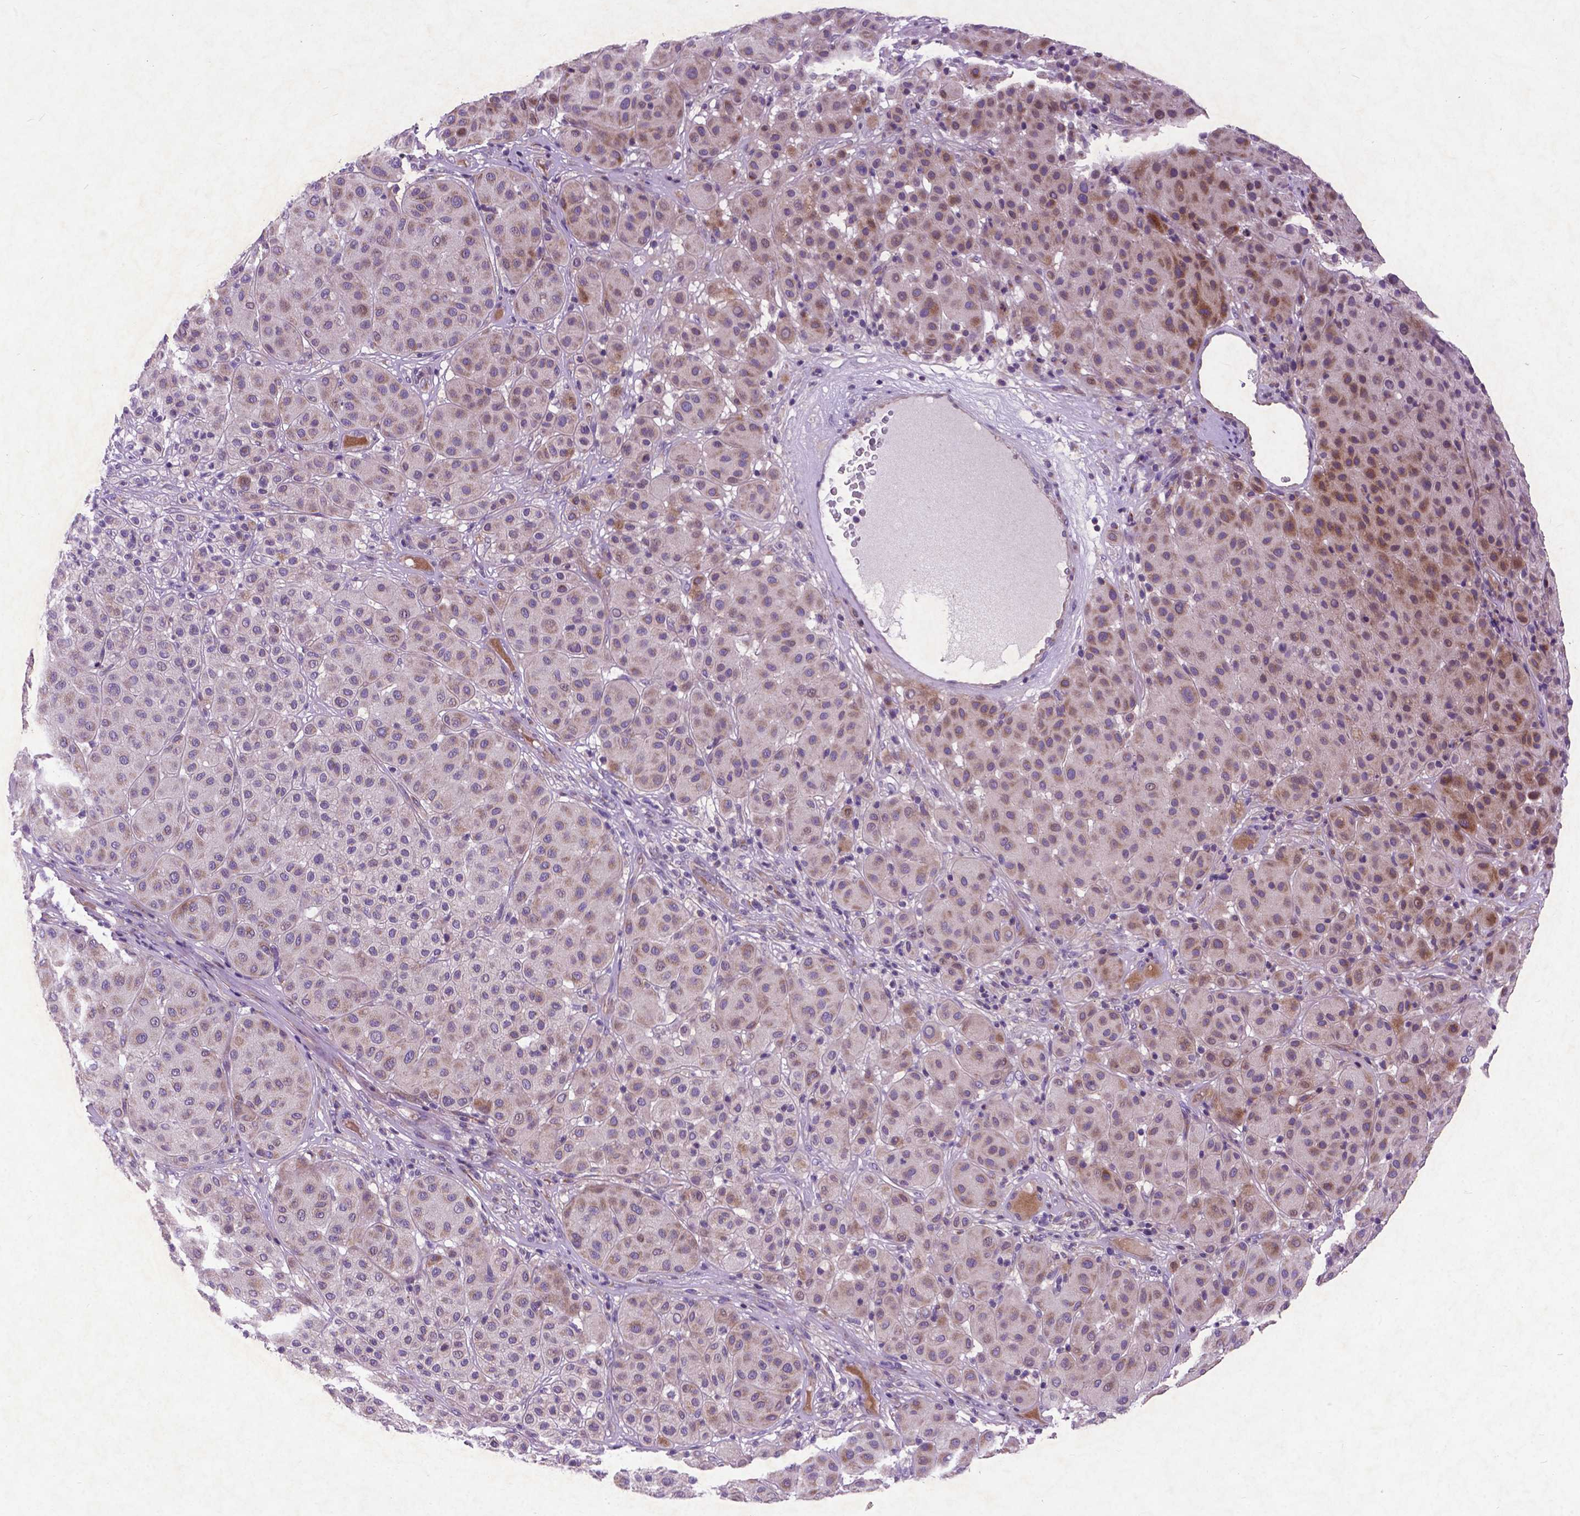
{"staining": {"intensity": "weak", "quantity": ">75%", "location": "cytoplasmic/membranous"}, "tissue": "melanoma", "cell_type": "Tumor cells", "image_type": "cancer", "snomed": [{"axis": "morphology", "description": "Malignant melanoma, Metastatic site"}, {"axis": "topography", "description": "Smooth muscle"}], "caption": "Immunohistochemistry (DAB (3,3'-diaminobenzidine)) staining of human malignant melanoma (metastatic site) reveals weak cytoplasmic/membranous protein staining in about >75% of tumor cells.", "gene": "ATG4D", "patient": {"sex": "male", "age": 41}}